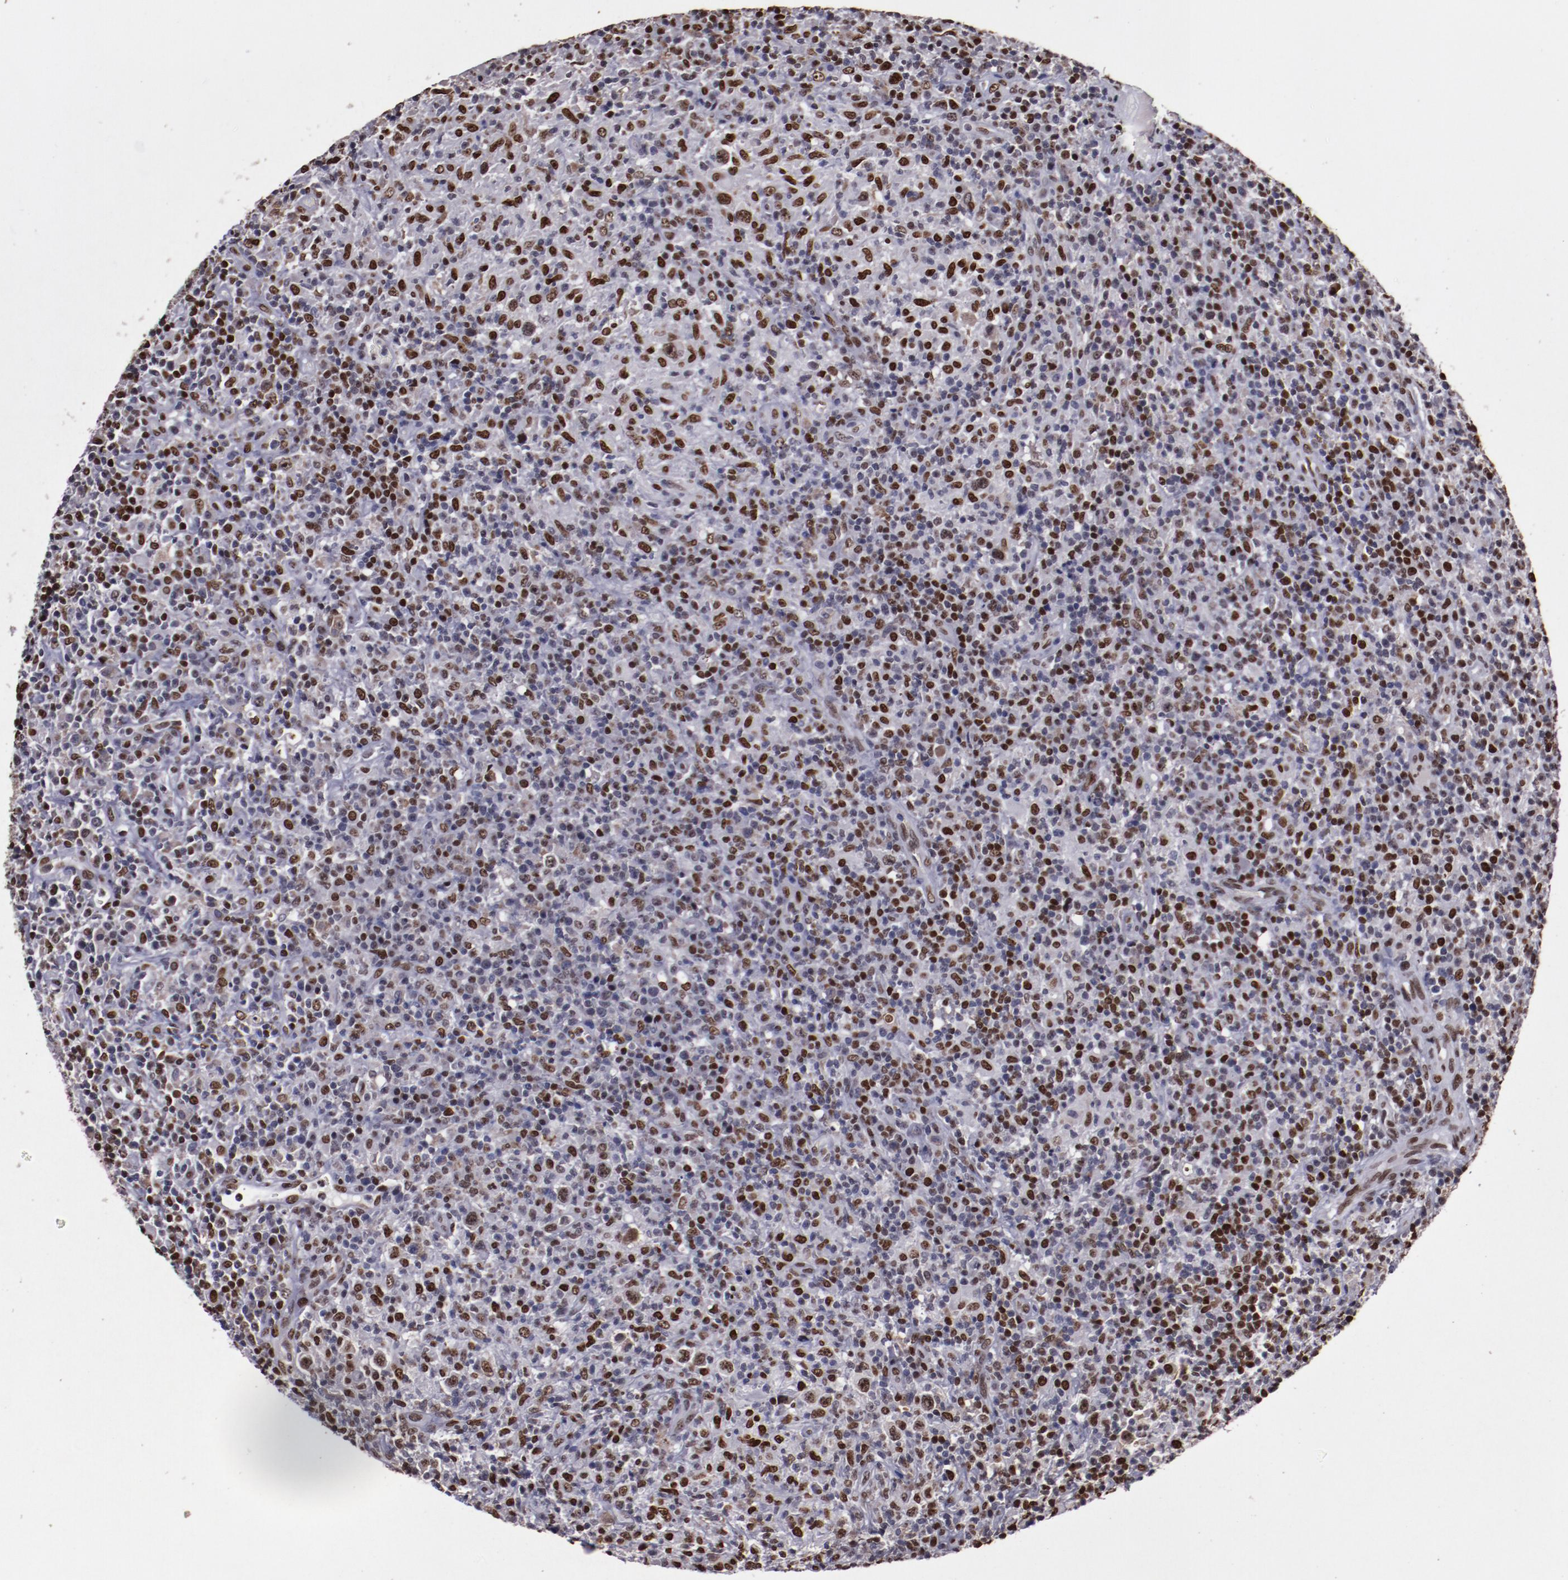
{"staining": {"intensity": "moderate", "quantity": "25%-75%", "location": "nuclear"}, "tissue": "lymphoma", "cell_type": "Tumor cells", "image_type": "cancer", "snomed": [{"axis": "morphology", "description": "Hodgkin's disease, NOS"}, {"axis": "topography", "description": "Lymph node"}], "caption": "Human Hodgkin's disease stained with a brown dye exhibits moderate nuclear positive staining in about 25%-75% of tumor cells.", "gene": "APEX1", "patient": {"sex": "male", "age": 65}}